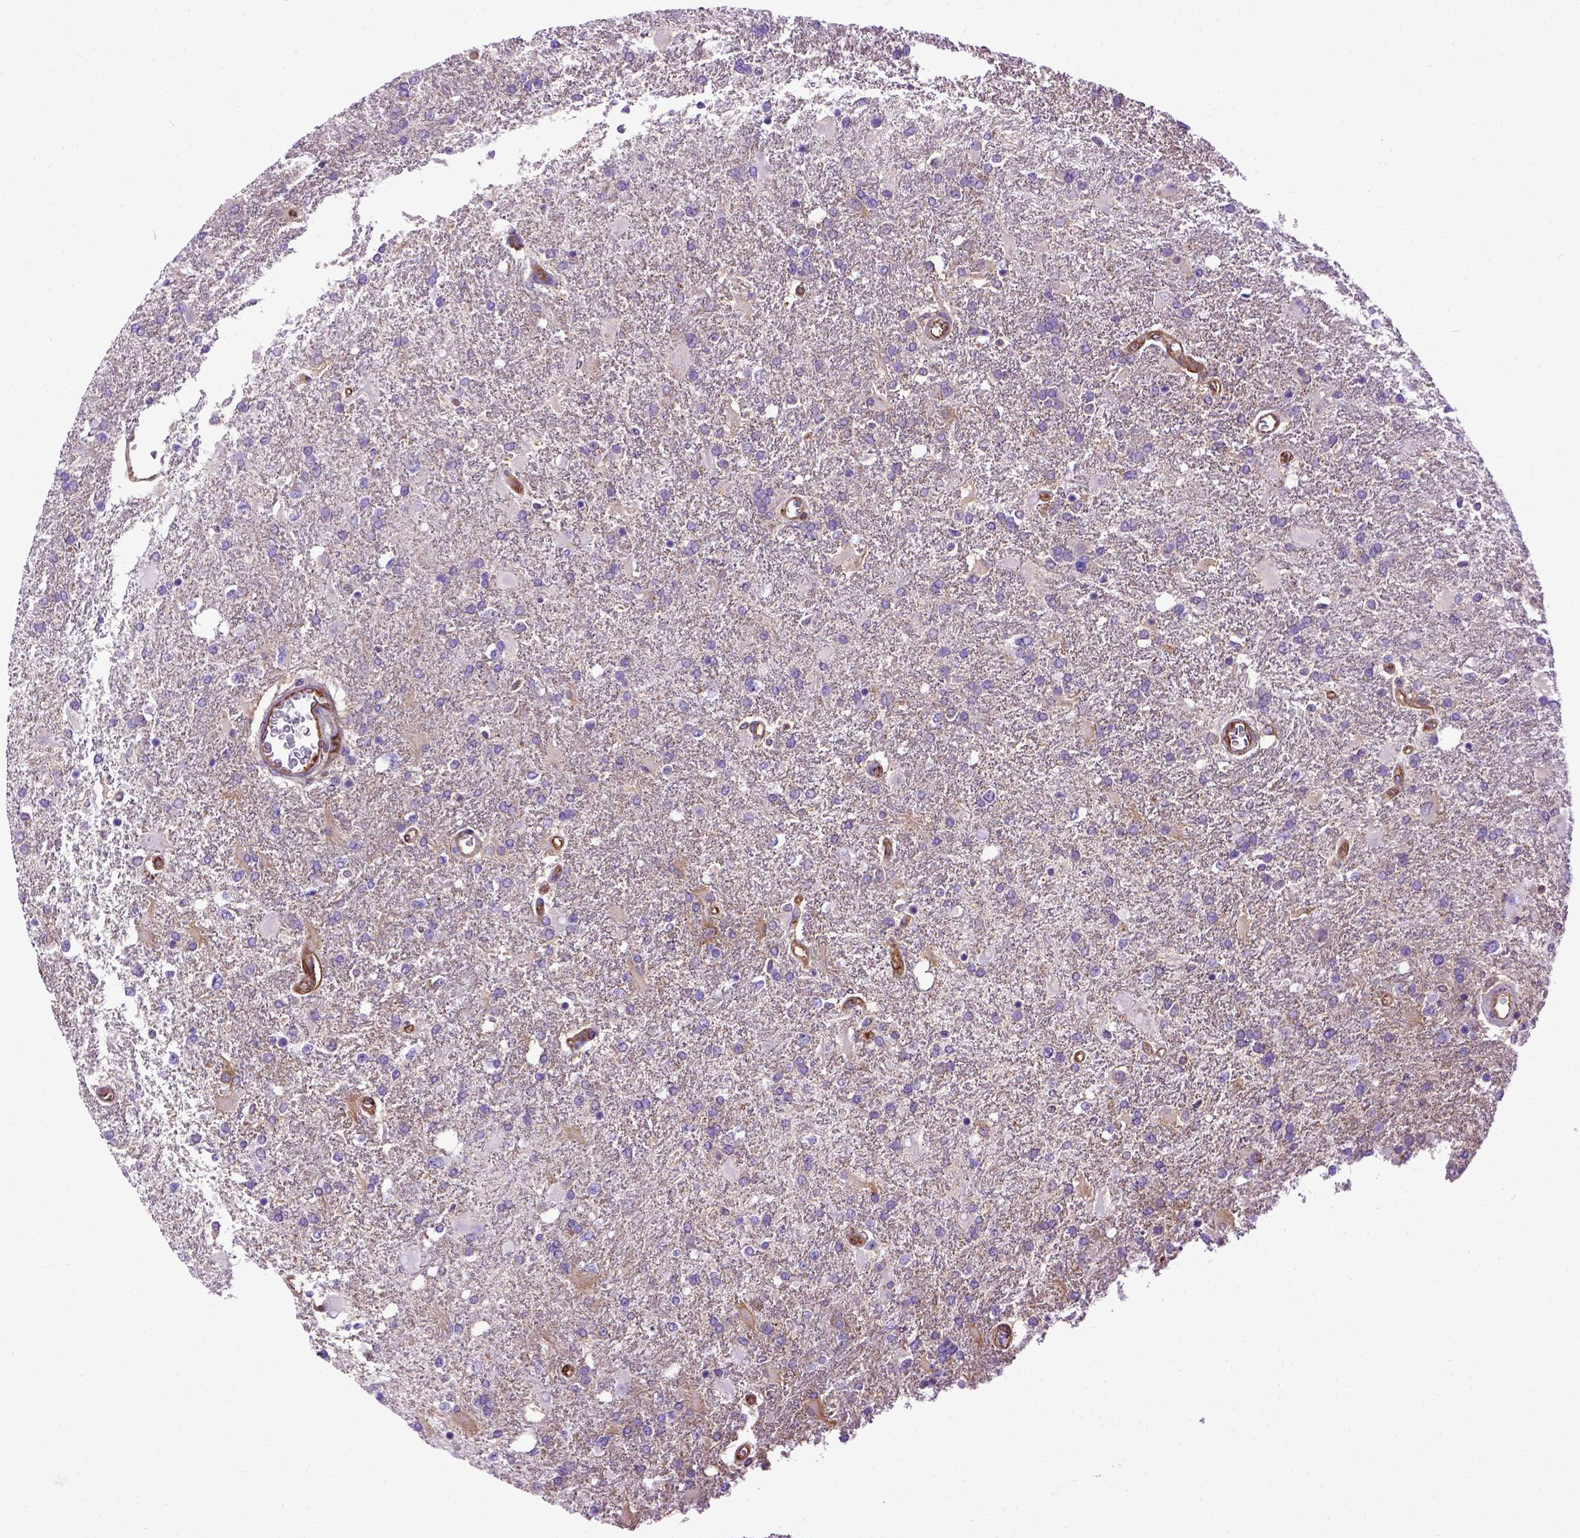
{"staining": {"intensity": "negative", "quantity": "none", "location": "none"}, "tissue": "glioma", "cell_type": "Tumor cells", "image_type": "cancer", "snomed": [{"axis": "morphology", "description": "Glioma, malignant, High grade"}, {"axis": "topography", "description": "Cerebral cortex"}], "caption": "Immunohistochemical staining of glioma displays no significant expression in tumor cells.", "gene": "MVP", "patient": {"sex": "male", "age": 79}}